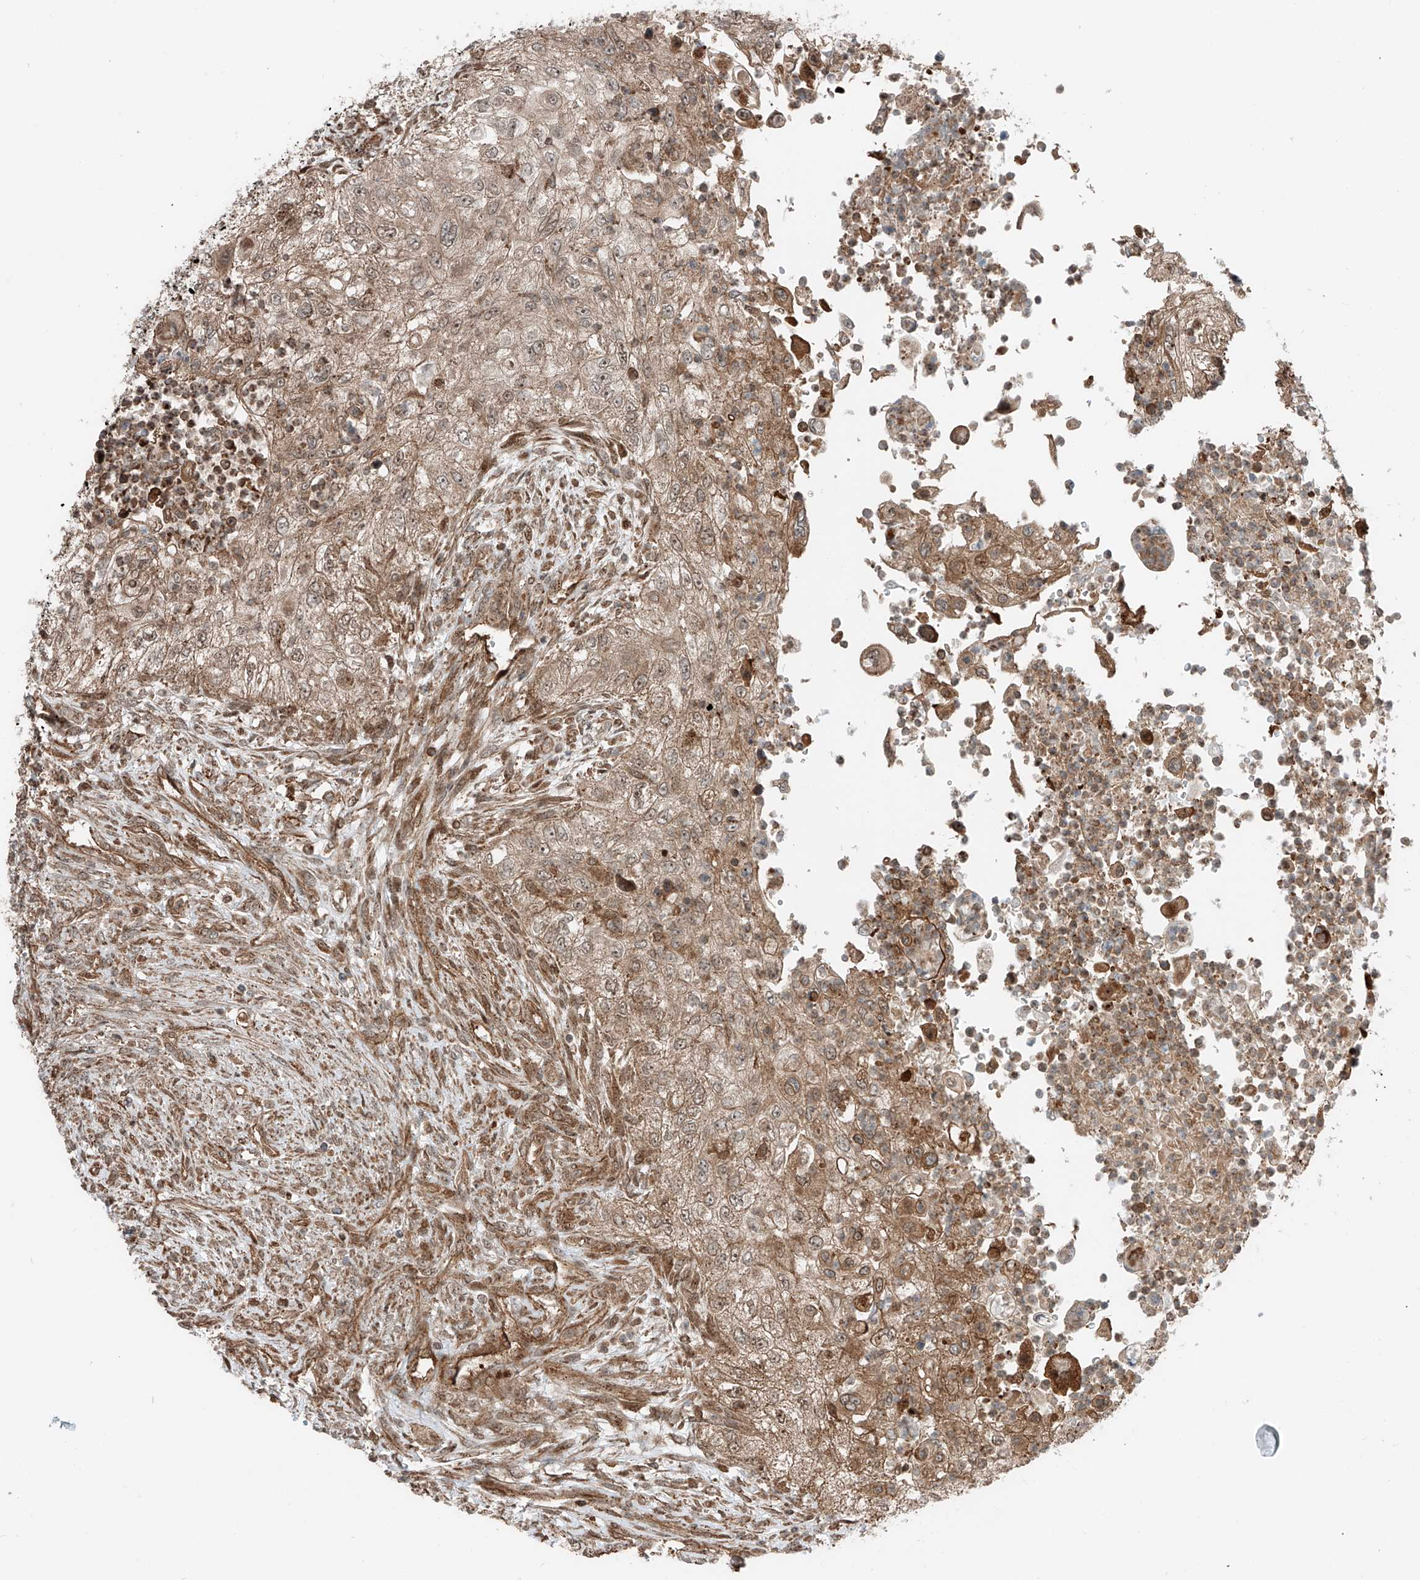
{"staining": {"intensity": "moderate", "quantity": ">75%", "location": "cytoplasmic/membranous,nuclear"}, "tissue": "urothelial cancer", "cell_type": "Tumor cells", "image_type": "cancer", "snomed": [{"axis": "morphology", "description": "Urothelial carcinoma, High grade"}, {"axis": "topography", "description": "Urinary bladder"}], "caption": "Urothelial cancer stained for a protein displays moderate cytoplasmic/membranous and nuclear positivity in tumor cells. The protein is stained brown, and the nuclei are stained in blue (DAB IHC with brightfield microscopy, high magnification).", "gene": "USP48", "patient": {"sex": "female", "age": 60}}